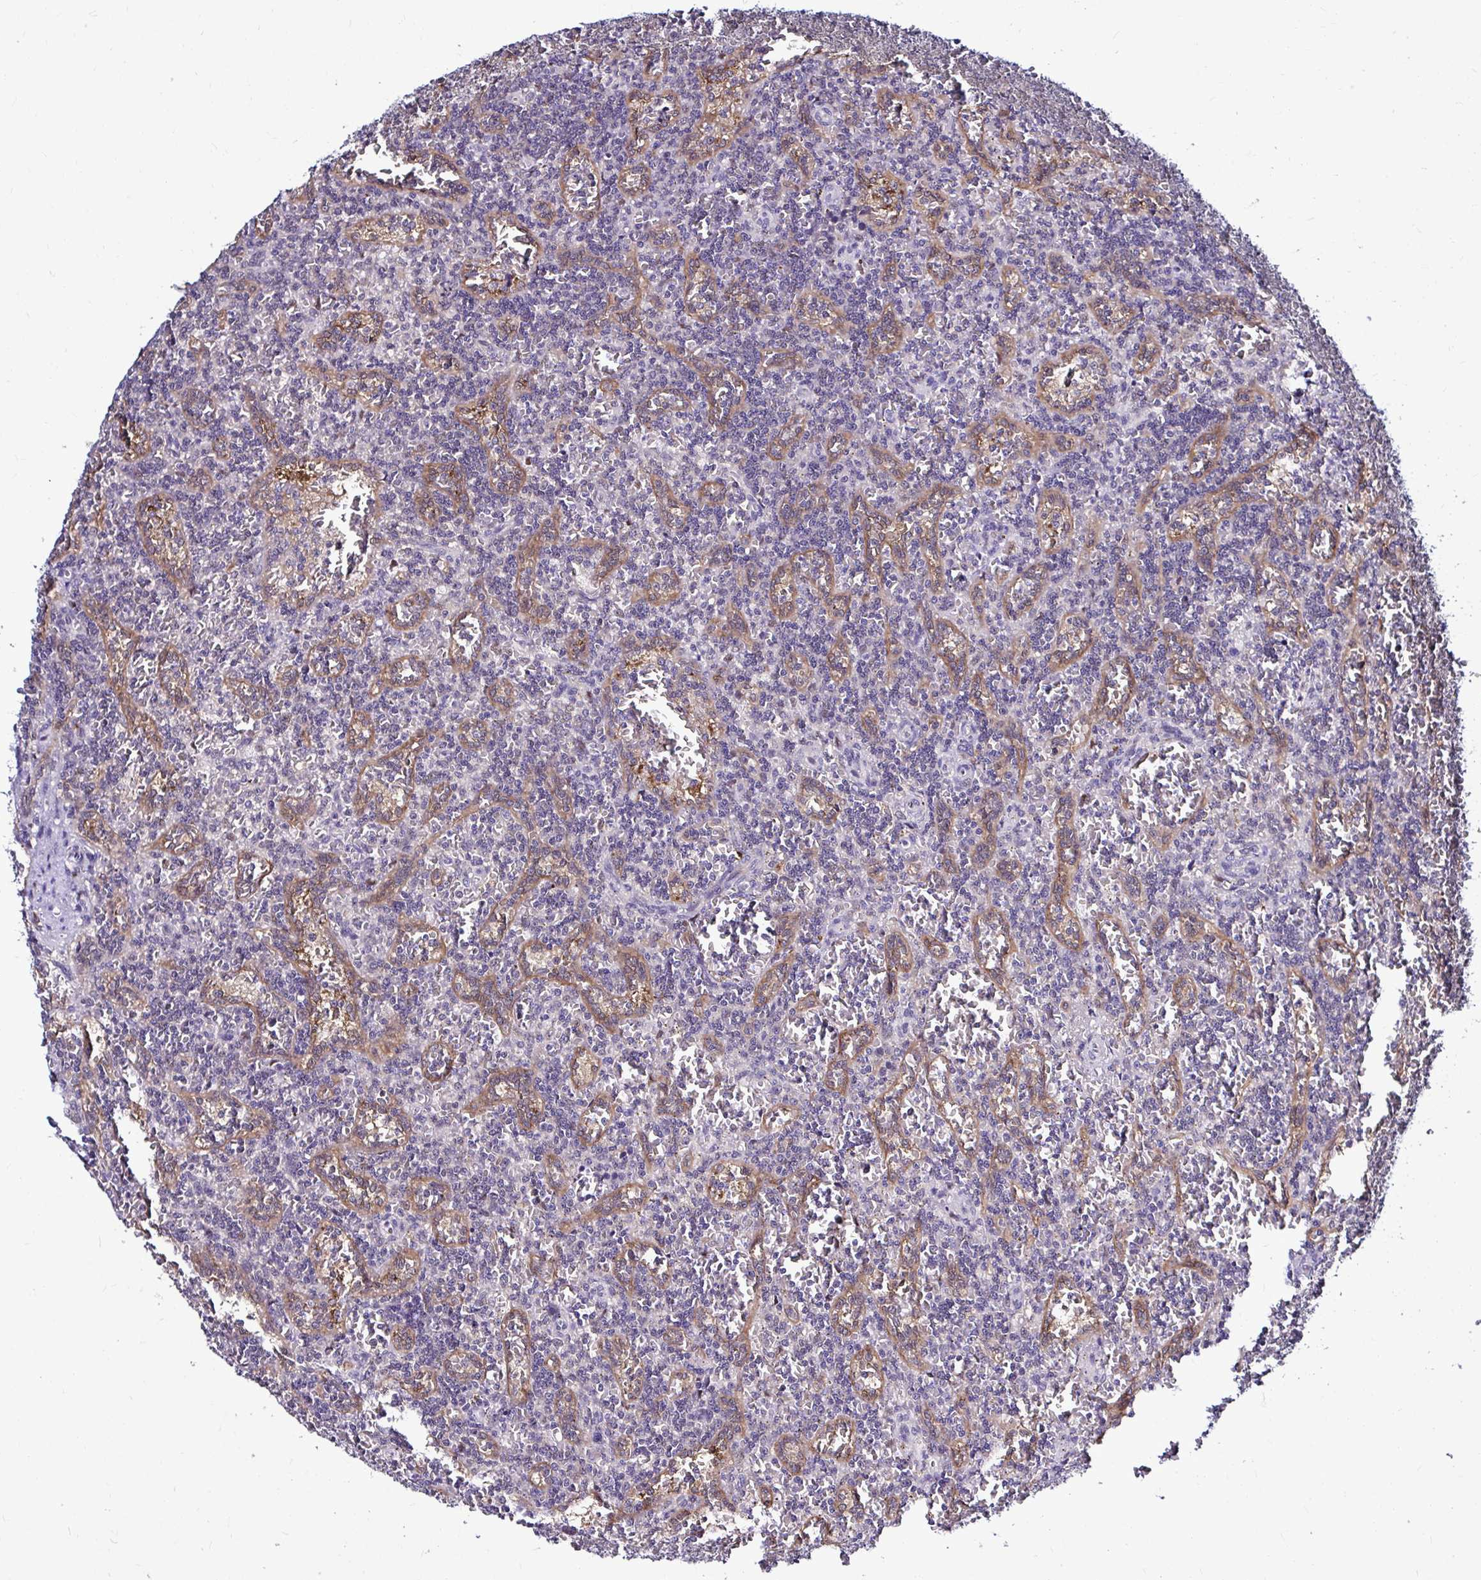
{"staining": {"intensity": "negative", "quantity": "none", "location": "none"}, "tissue": "lymphoma", "cell_type": "Tumor cells", "image_type": "cancer", "snomed": [{"axis": "morphology", "description": "Malignant lymphoma, non-Hodgkin's type, Low grade"}, {"axis": "topography", "description": "Spleen"}], "caption": "IHC of low-grade malignant lymphoma, non-Hodgkin's type displays no positivity in tumor cells.", "gene": "PSMD3", "patient": {"sex": "male", "age": 73}}